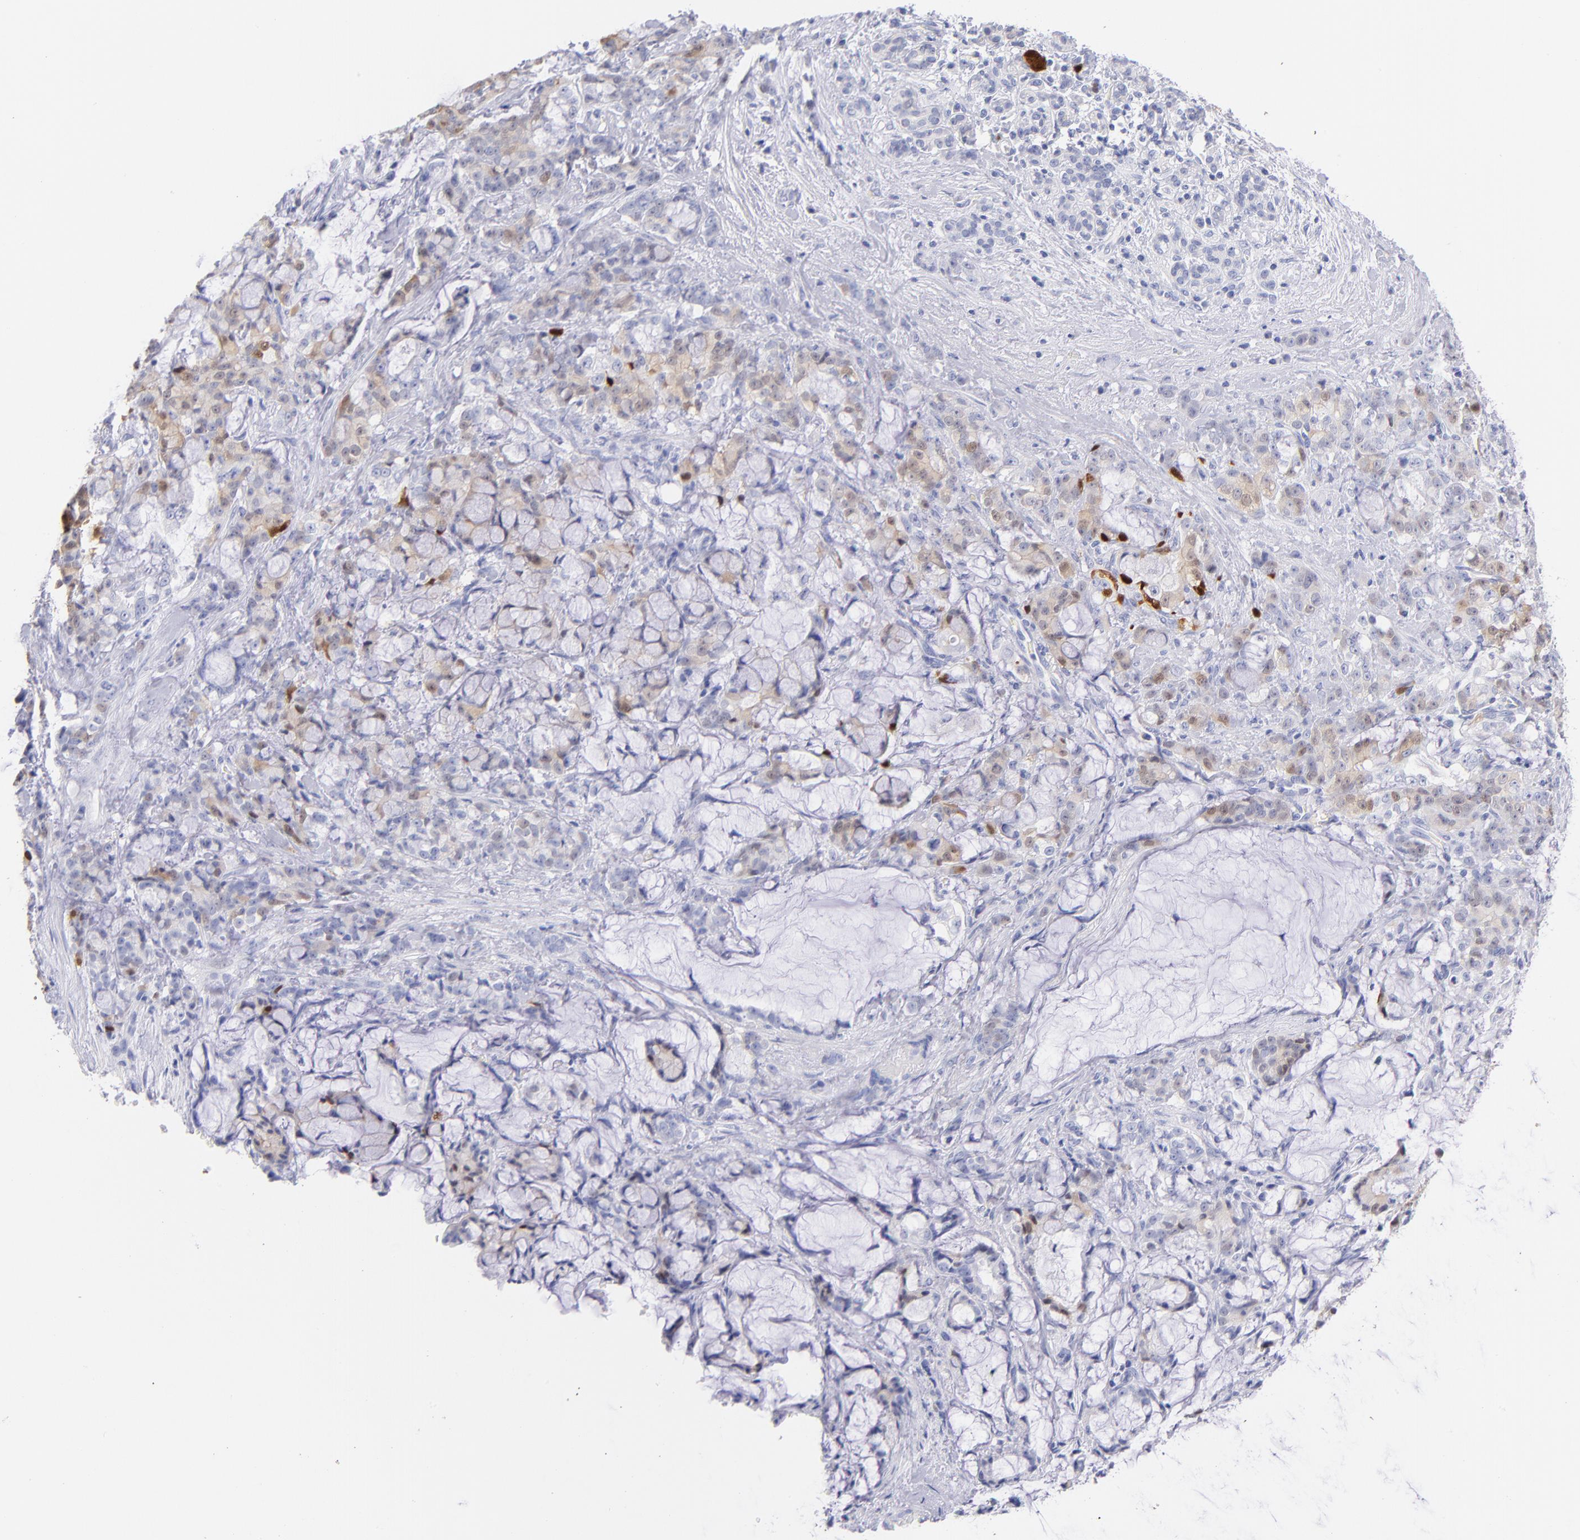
{"staining": {"intensity": "moderate", "quantity": "25%-75%", "location": "cytoplasmic/membranous"}, "tissue": "pancreatic cancer", "cell_type": "Tumor cells", "image_type": "cancer", "snomed": [{"axis": "morphology", "description": "Adenocarcinoma, NOS"}, {"axis": "topography", "description": "Pancreas"}], "caption": "Pancreatic adenocarcinoma stained with DAB immunohistochemistry demonstrates medium levels of moderate cytoplasmic/membranous staining in about 25%-75% of tumor cells.", "gene": "SCGN", "patient": {"sex": "female", "age": 73}}